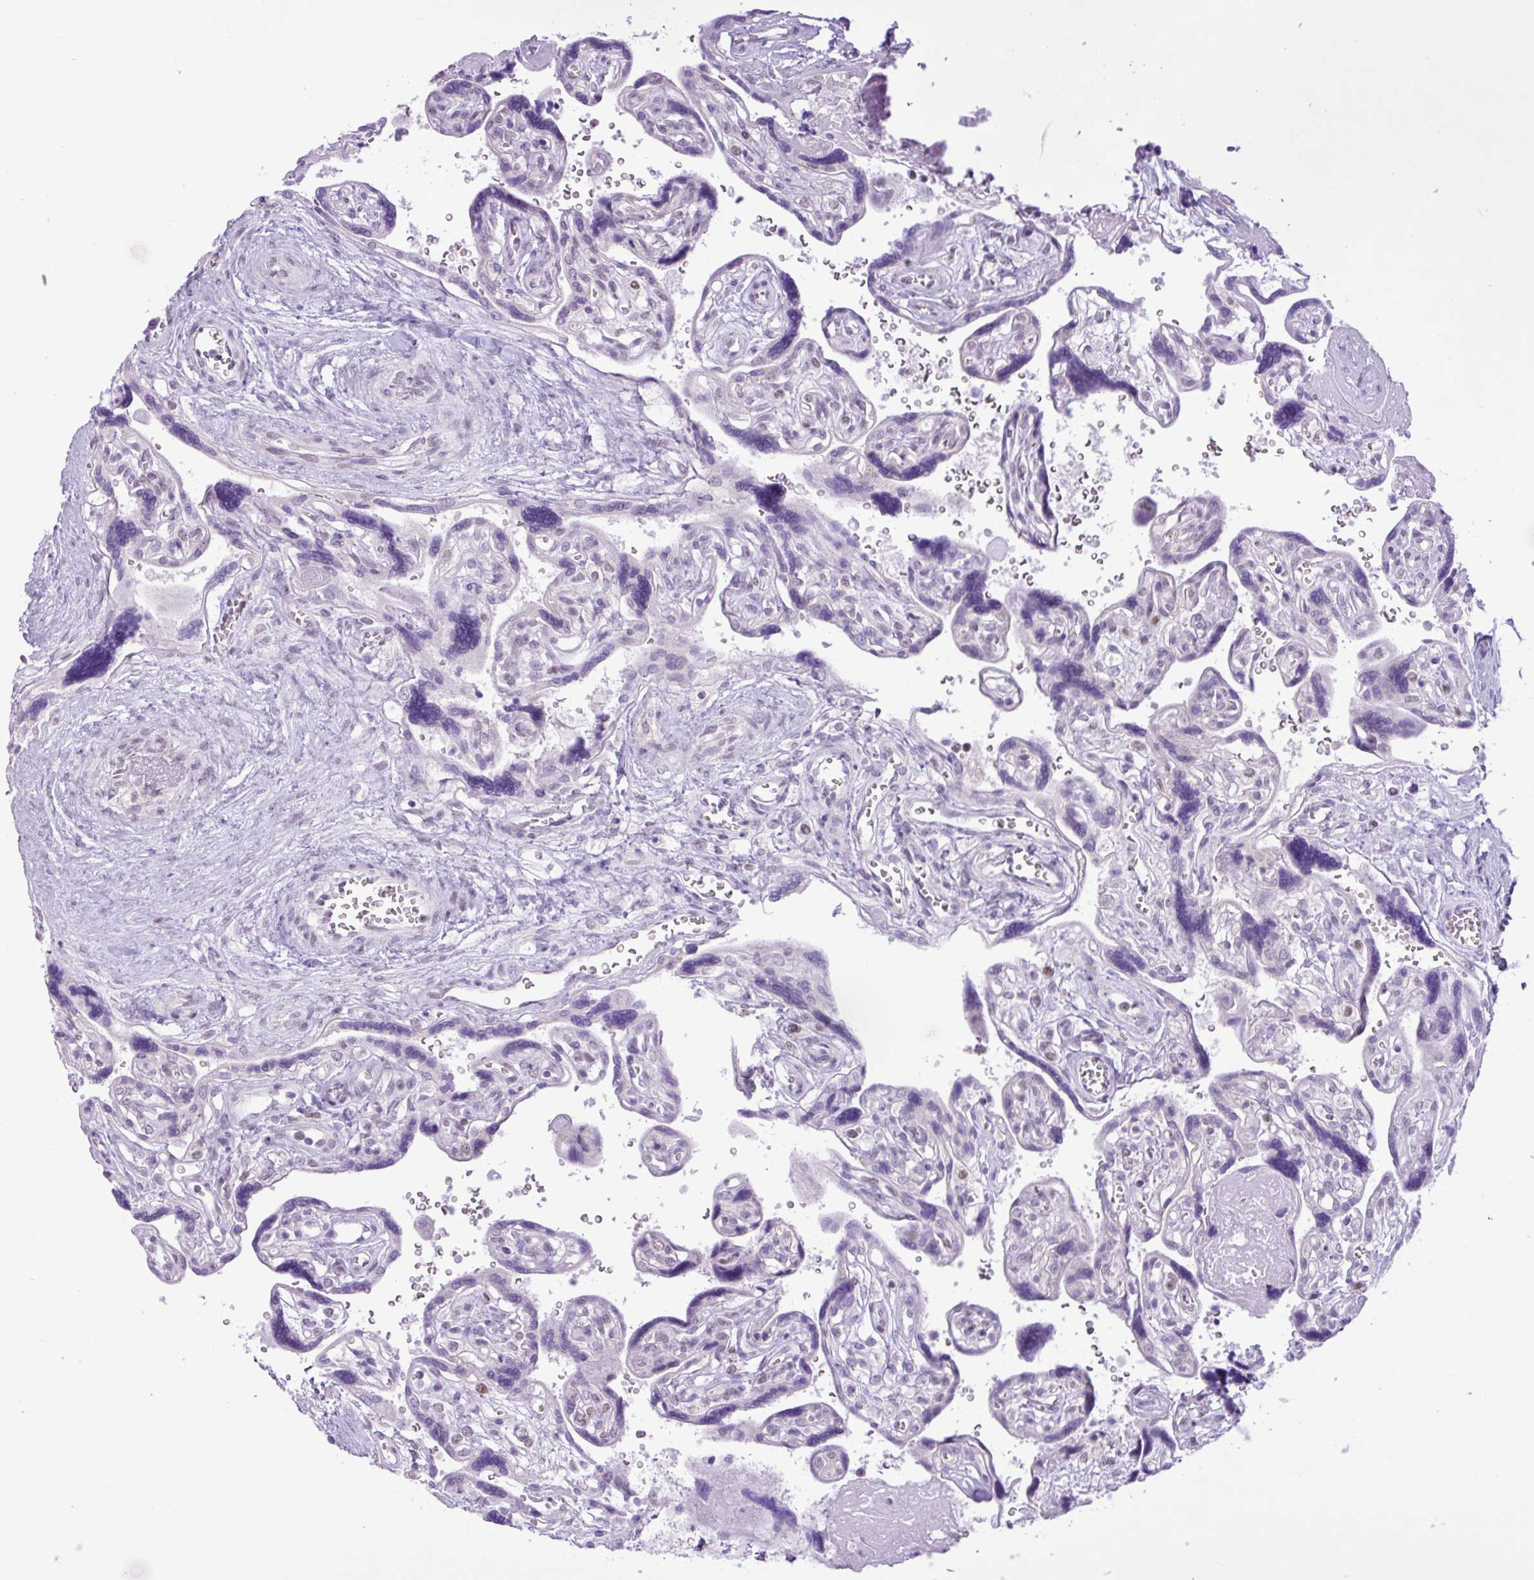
{"staining": {"intensity": "weak", "quantity": "<25%", "location": "nuclear"}, "tissue": "placenta", "cell_type": "Decidual cells", "image_type": "normal", "snomed": [{"axis": "morphology", "description": "Normal tissue, NOS"}, {"axis": "topography", "description": "Placenta"}], "caption": "The image demonstrates no significant staining in decidual cells of placenta. Nuclei are stained in blue.", "gene": "ELOA2", "patient": {"sex": "female", "age": 39}}